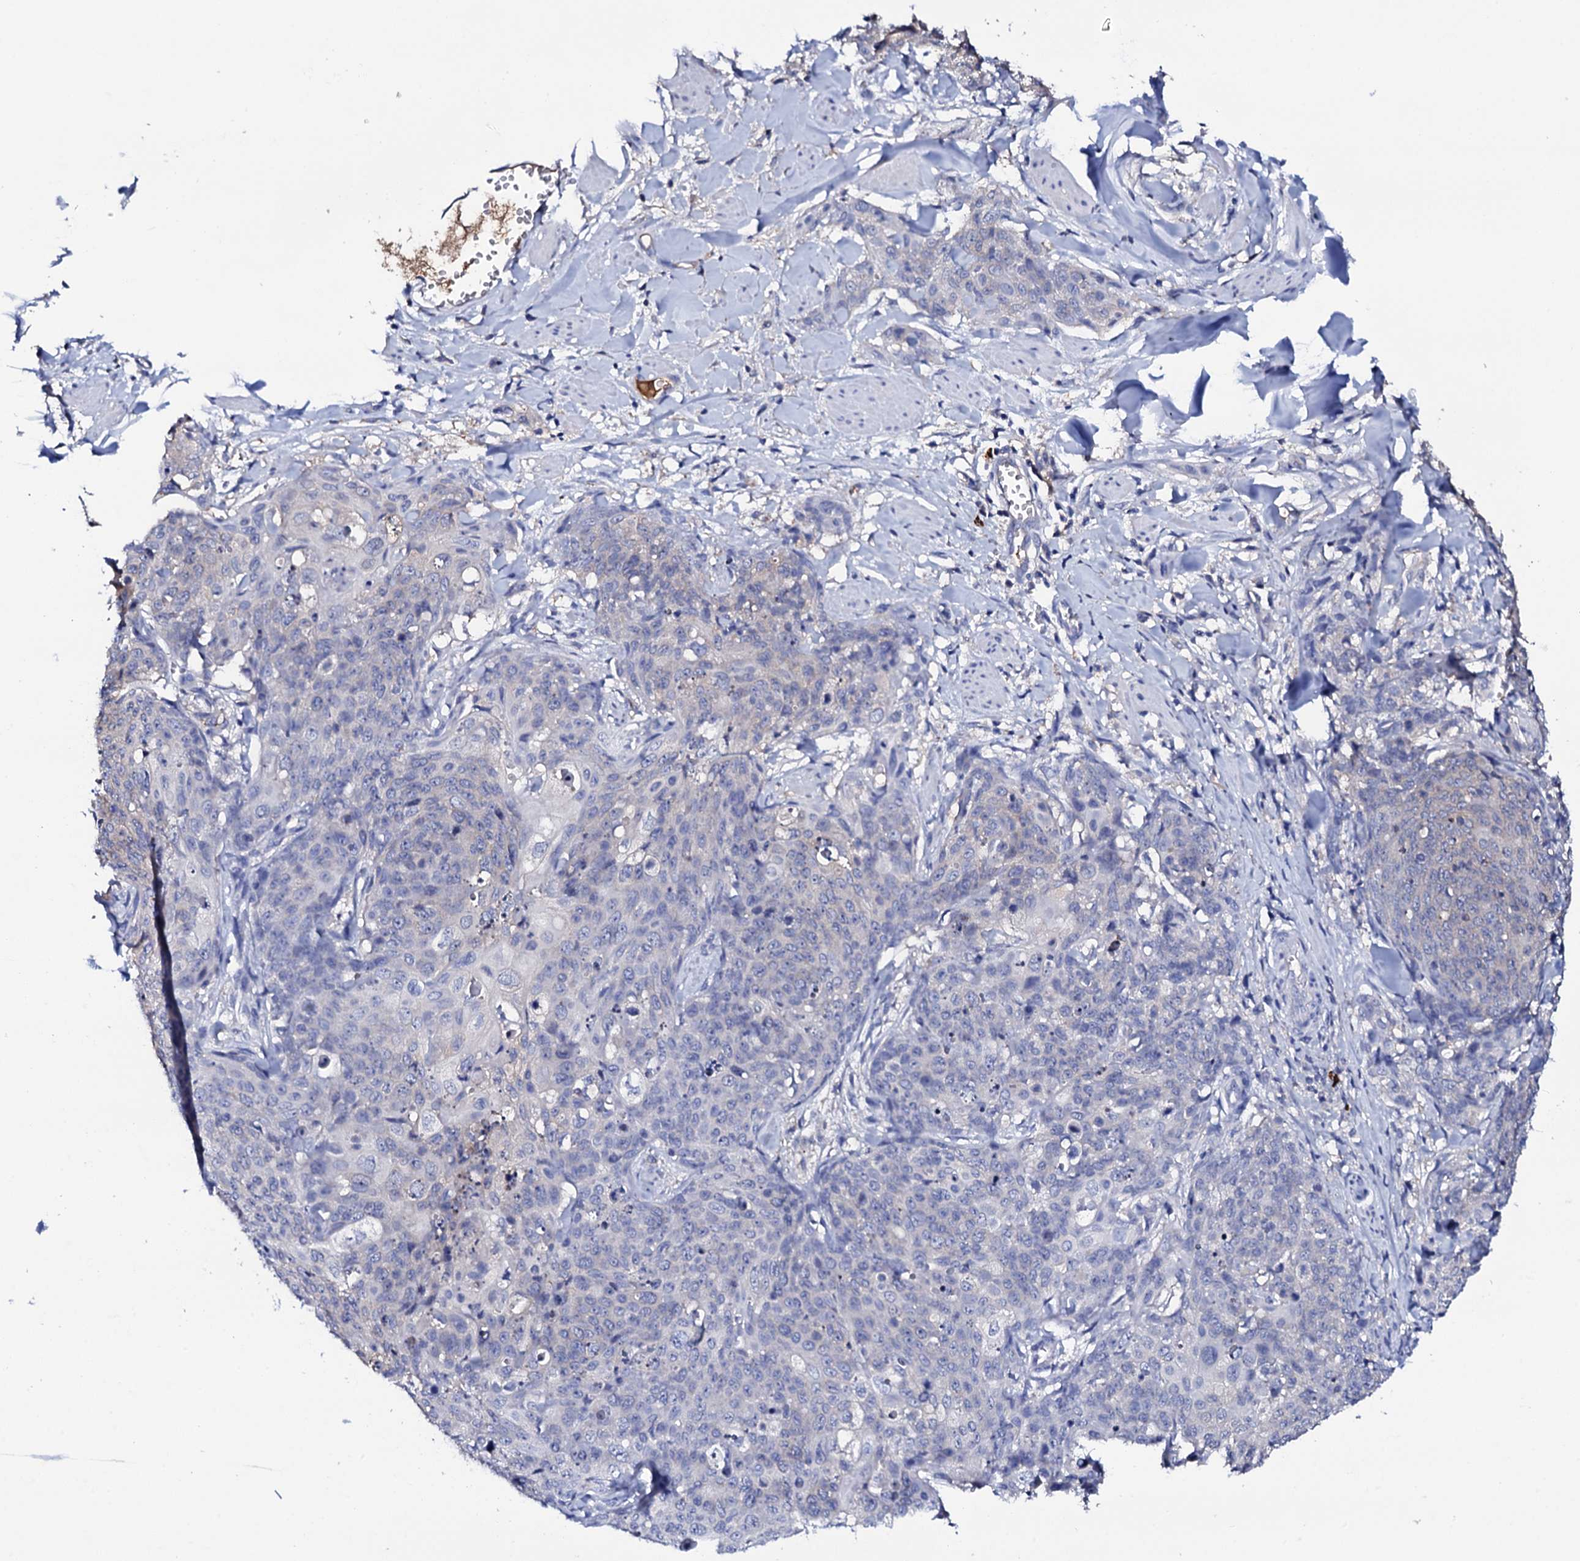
{"staining": {"intensity": "negative", "quantity": "none", "location": "none"}, "tissue": "skin cancer", "cell_type": "Tumor cells", "image_type": "cancer", "snomed": [{"axis": "morphology", "description": "Squamous cell carcinoma, NOS"}, {"axis": "topography", "description": "Skin"}, {"axis": "topography", "description": "Vulva"}], "caption": "Human skin squamous cell carcinoma stained for a protein using immunohistochemistry shows no staining in tumor cells.", "gene": "TCAF2", "patient": {"sex": "female", "age": 85}}